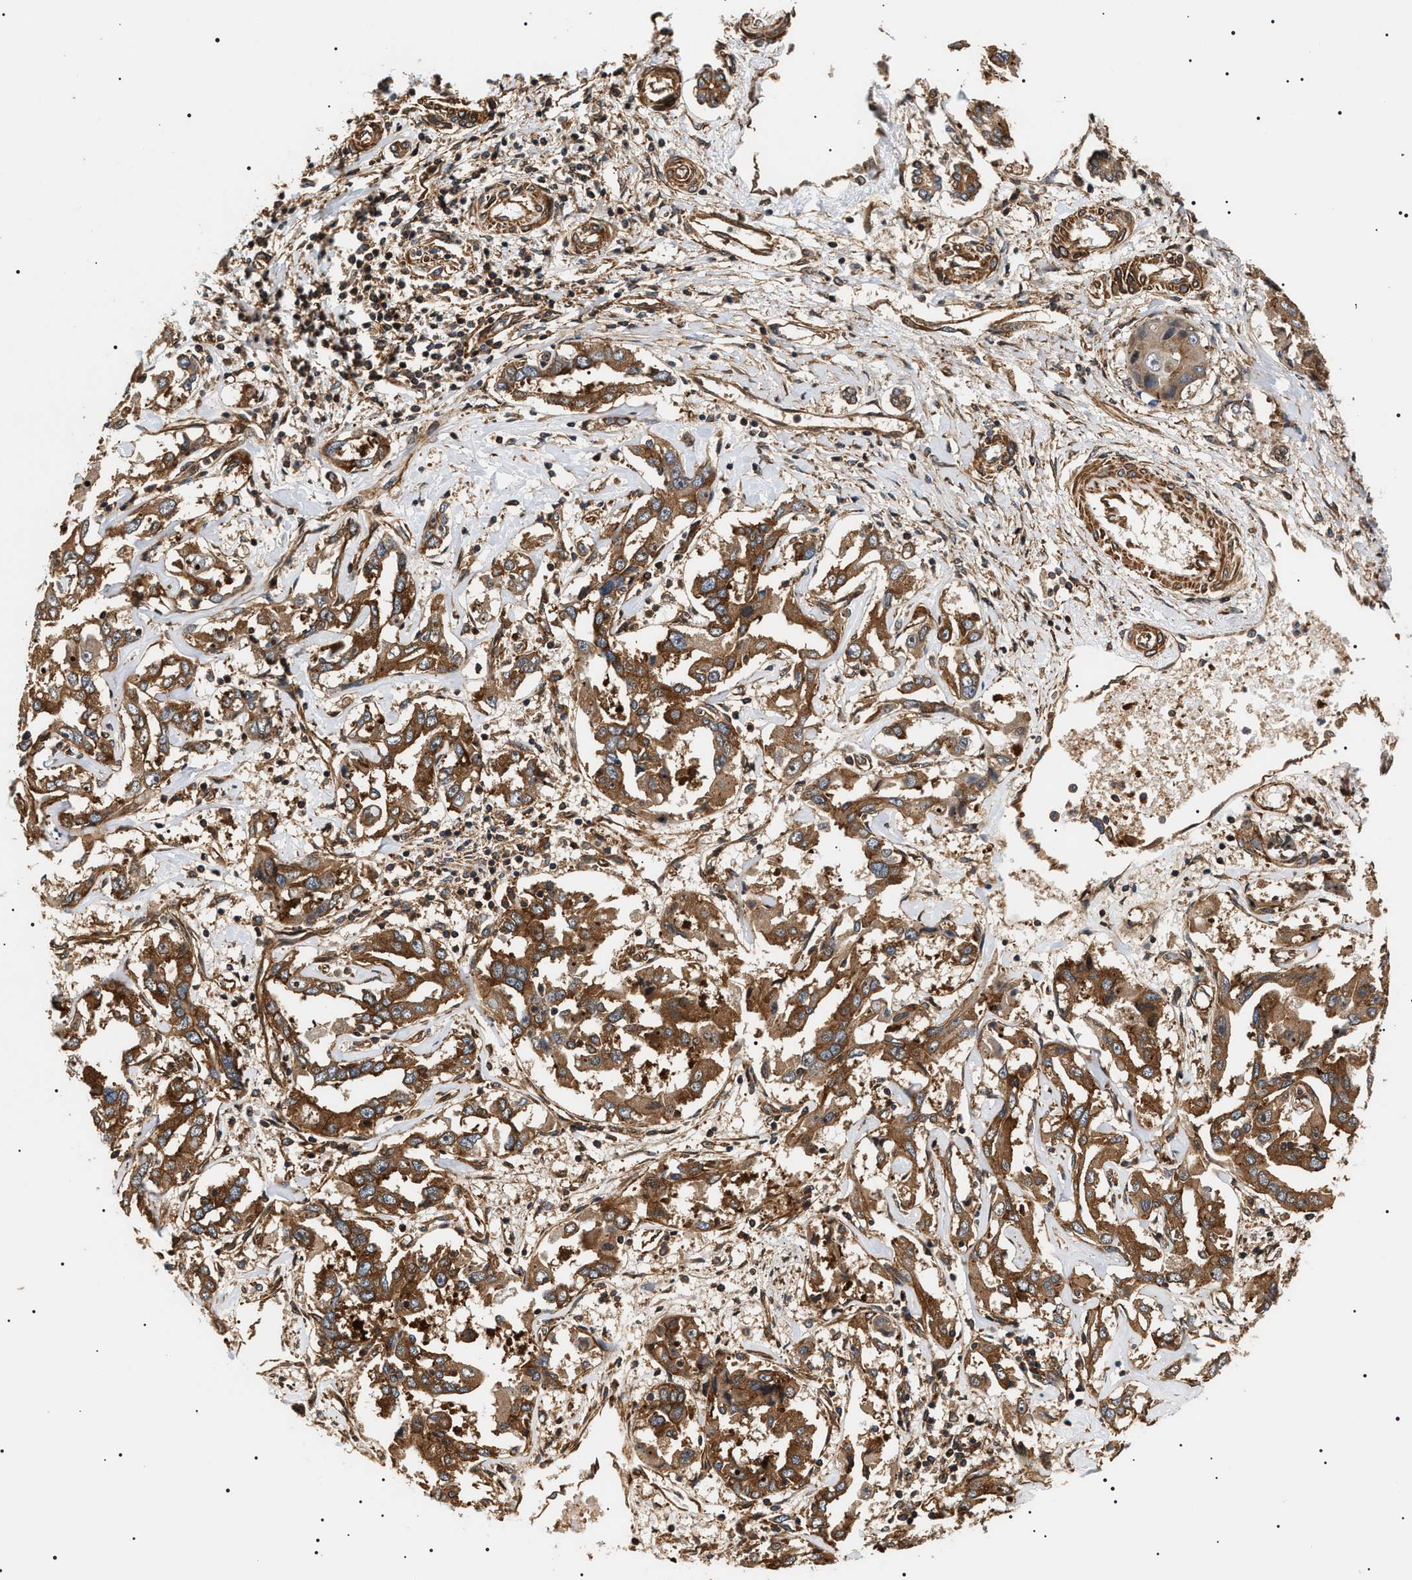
{"staining": {"intensity": "moderate", "quantity": ">75%", "location": "cytoplasmic/membranous"}, "tissue": "liver cancer", "cell_type": "Tumor cells", "image_type": "cancer", "snomed": [{"axis": "morphology", "description": "Cholangiocarcinoma"}, {"axis": "topography", "description": "Liver"}], "caption": "Moderate cytoplasmic/membranous positivity is appreciated in about >75% of tumor cells in liver cholangiocarcinoma.", "gene": "SH3GLB2", "patient": {"sex": "male", "age": 59}}